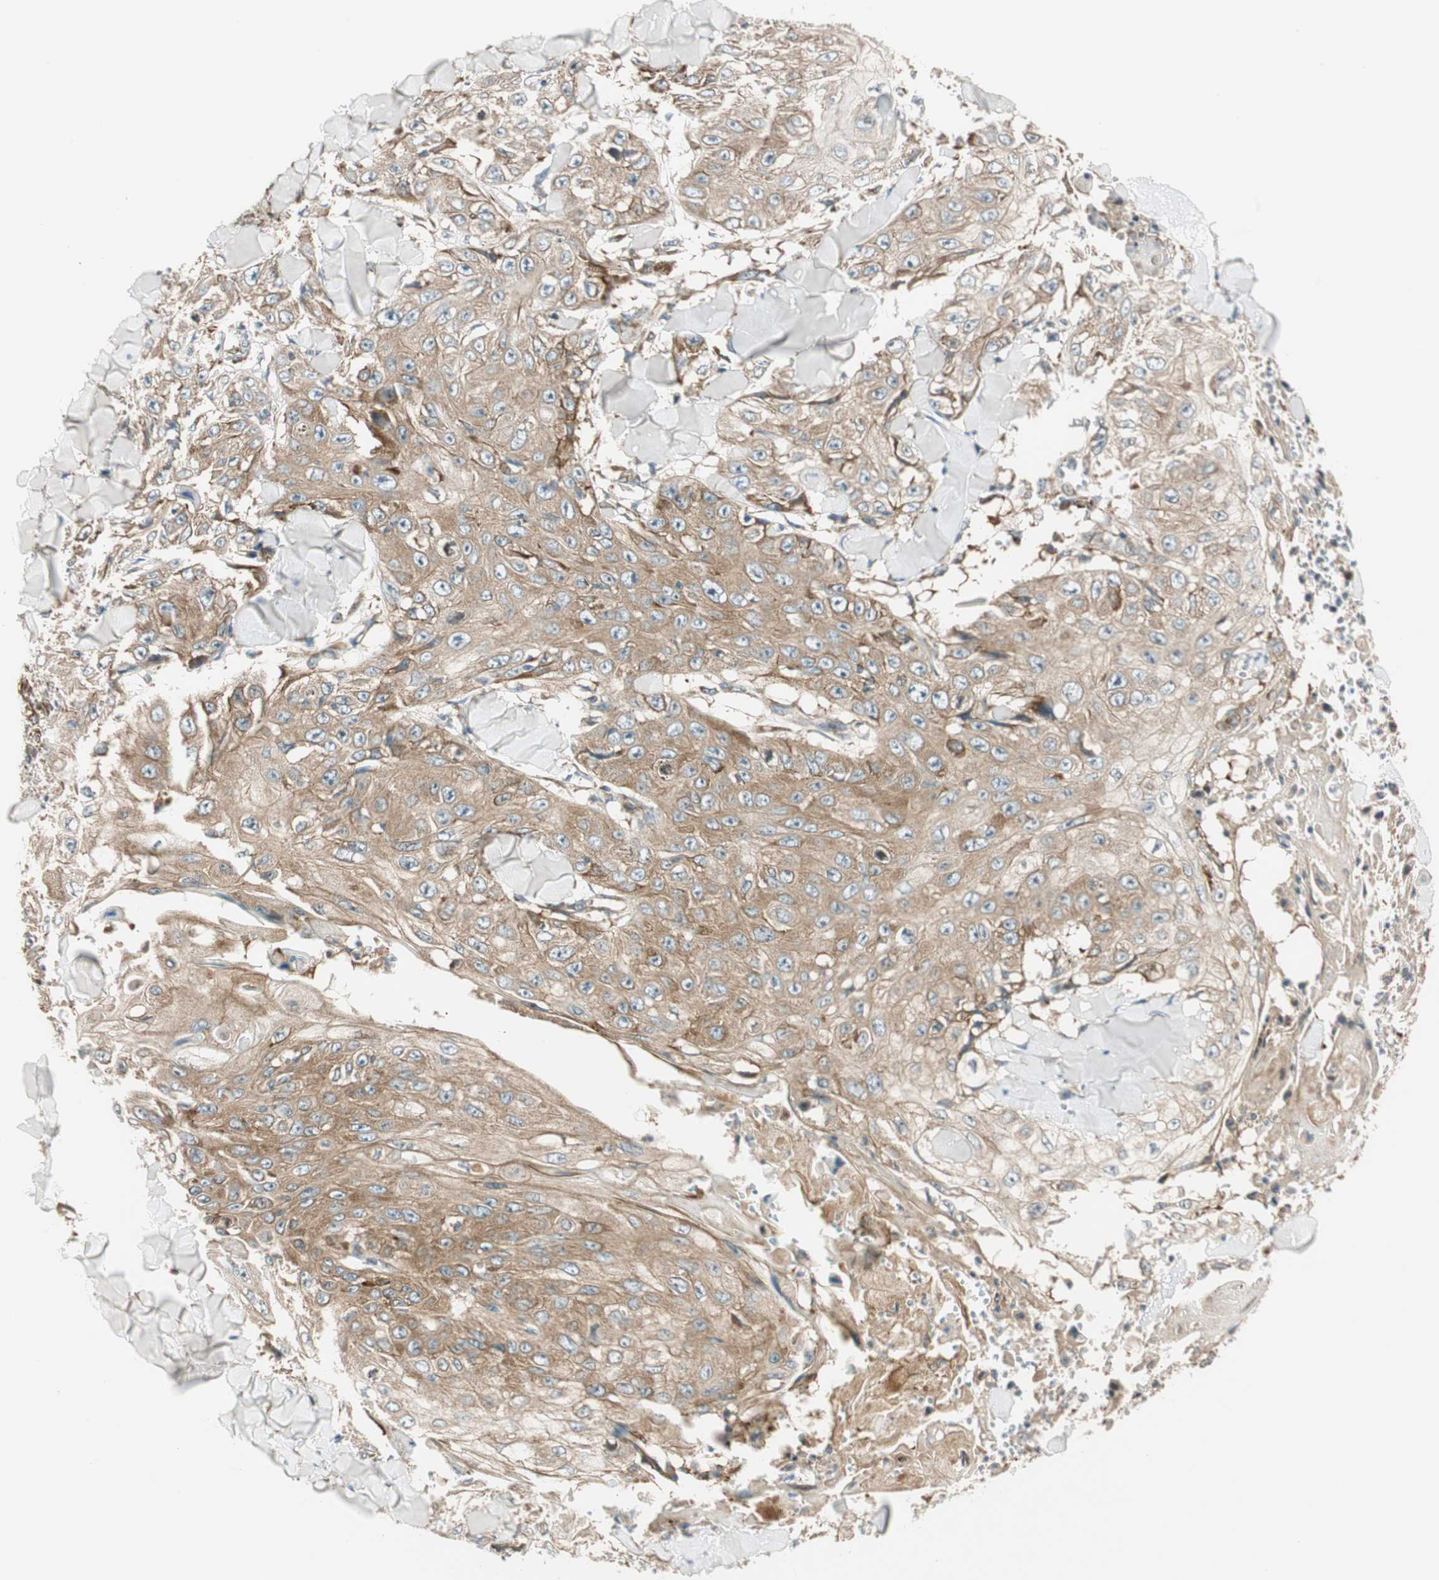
{"staining": {"intensity": "moderate", "quantity": ">75%", "location": "cytoplasmic/membranous"}, "tissue": "skin cancer", "cell_type": "Tumor cells", "image_type": "cancer", "snomed": [{"axis": "morphology", "description": "Squamous cell carcinoma, NOS"}, {"axis": "topography", "description": "Skin"}], "caption": "The immunohistochemical stain highlights moderate cytoplasmic/membranous staining in tumor cells of skin cancer tissue.", "gene": "ABI1", "patient": {"sex": "male", "age": 86}}